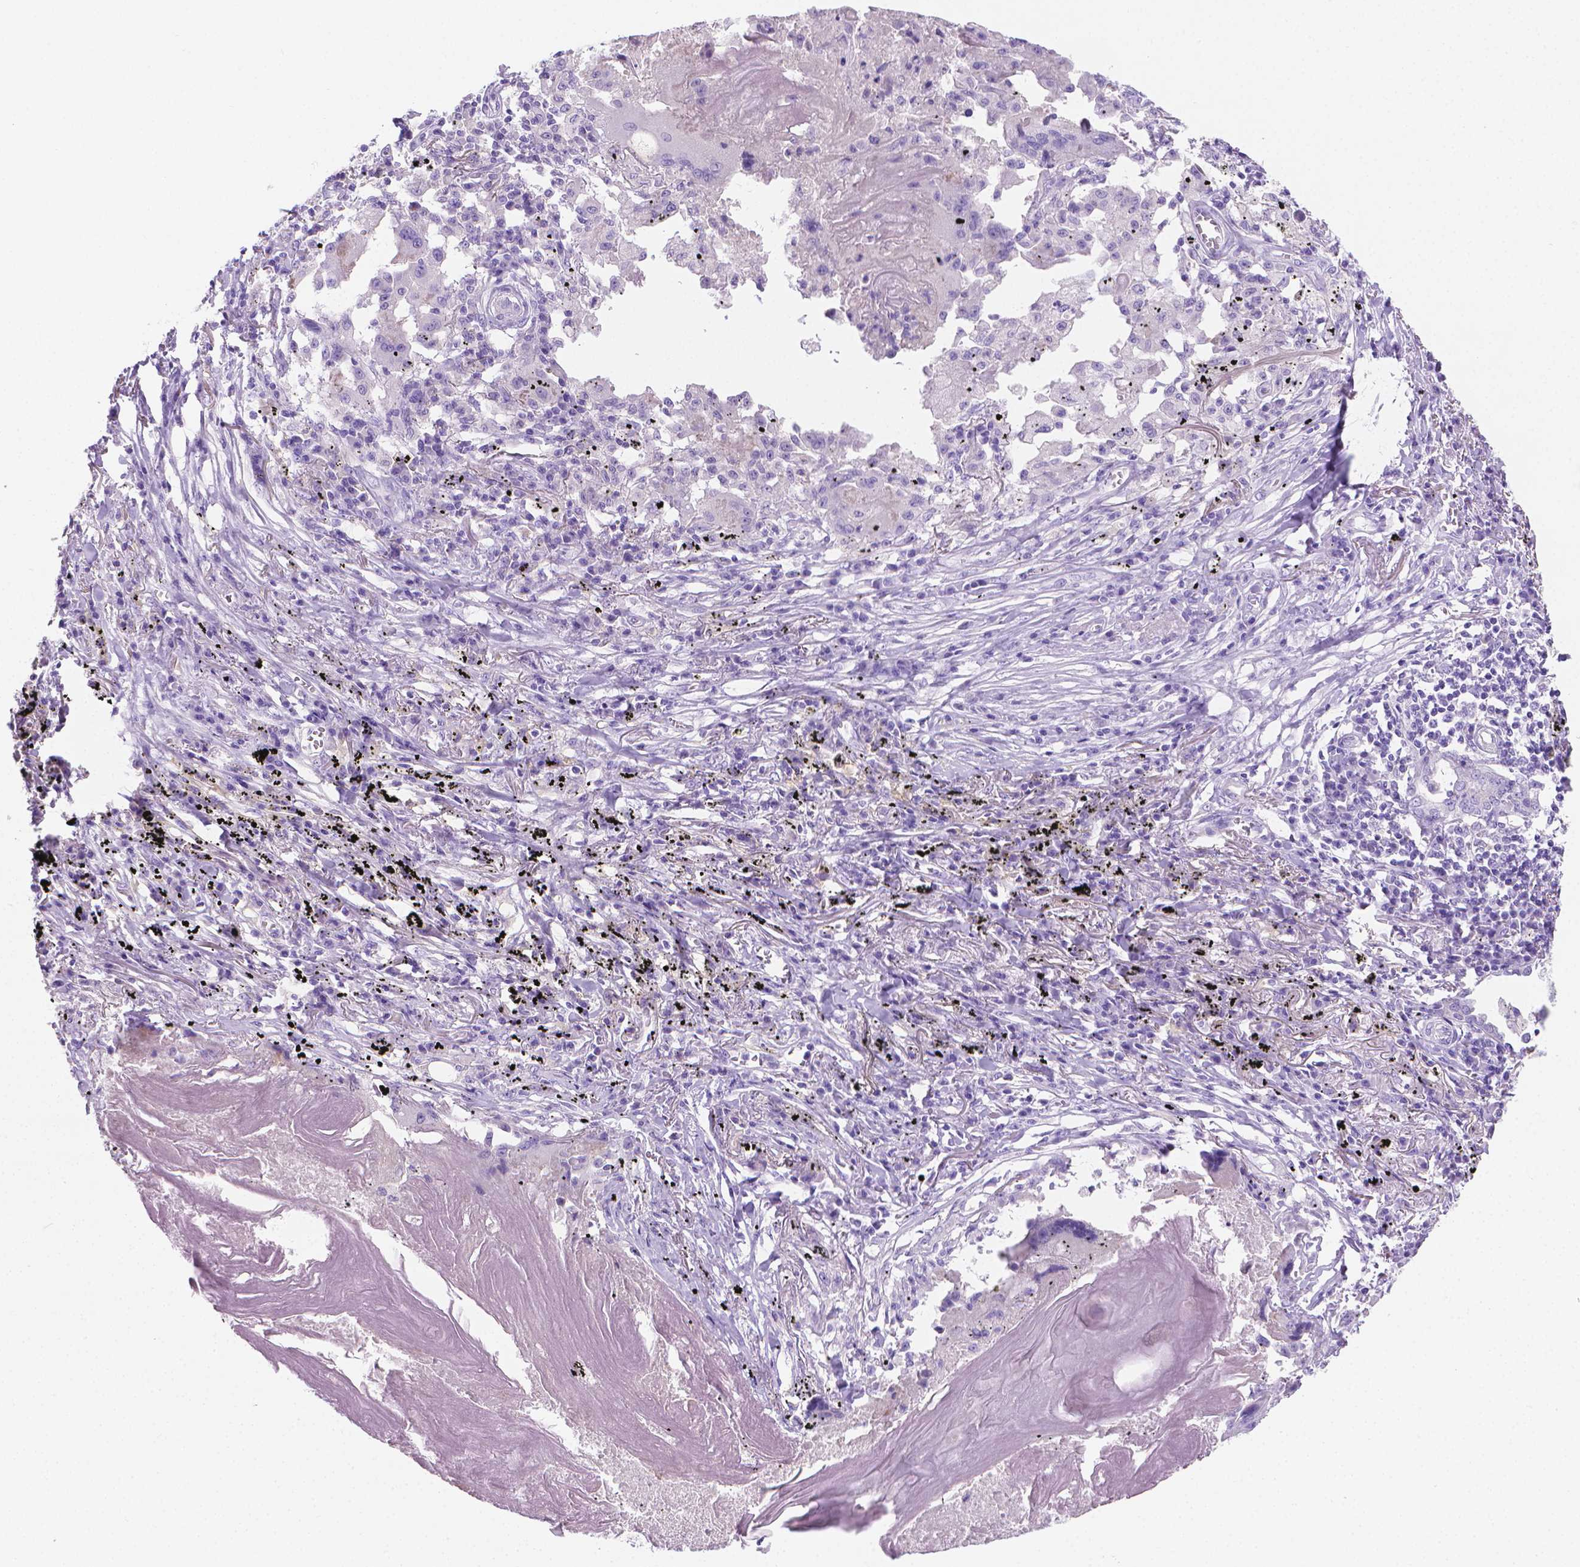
{"staining": {"intensity": "negative", "quantity": "none", "location": "none"}, "tissue": "lung cancer", "cell_type": "Tumor cells", "image_type": "cancer", "snomed": [{"axis": "morphology", "description": "Squamous cell carcinoma, NOS"}, {"axis": "topography", "description": "Lung"}], "caption": "Tumor cells show no significant expression in lung cancer (squamous cell carcinoma). Nuclei are stained in blue.", "gene": "FASN", "patient": {"sex": "male", "age": 78}}